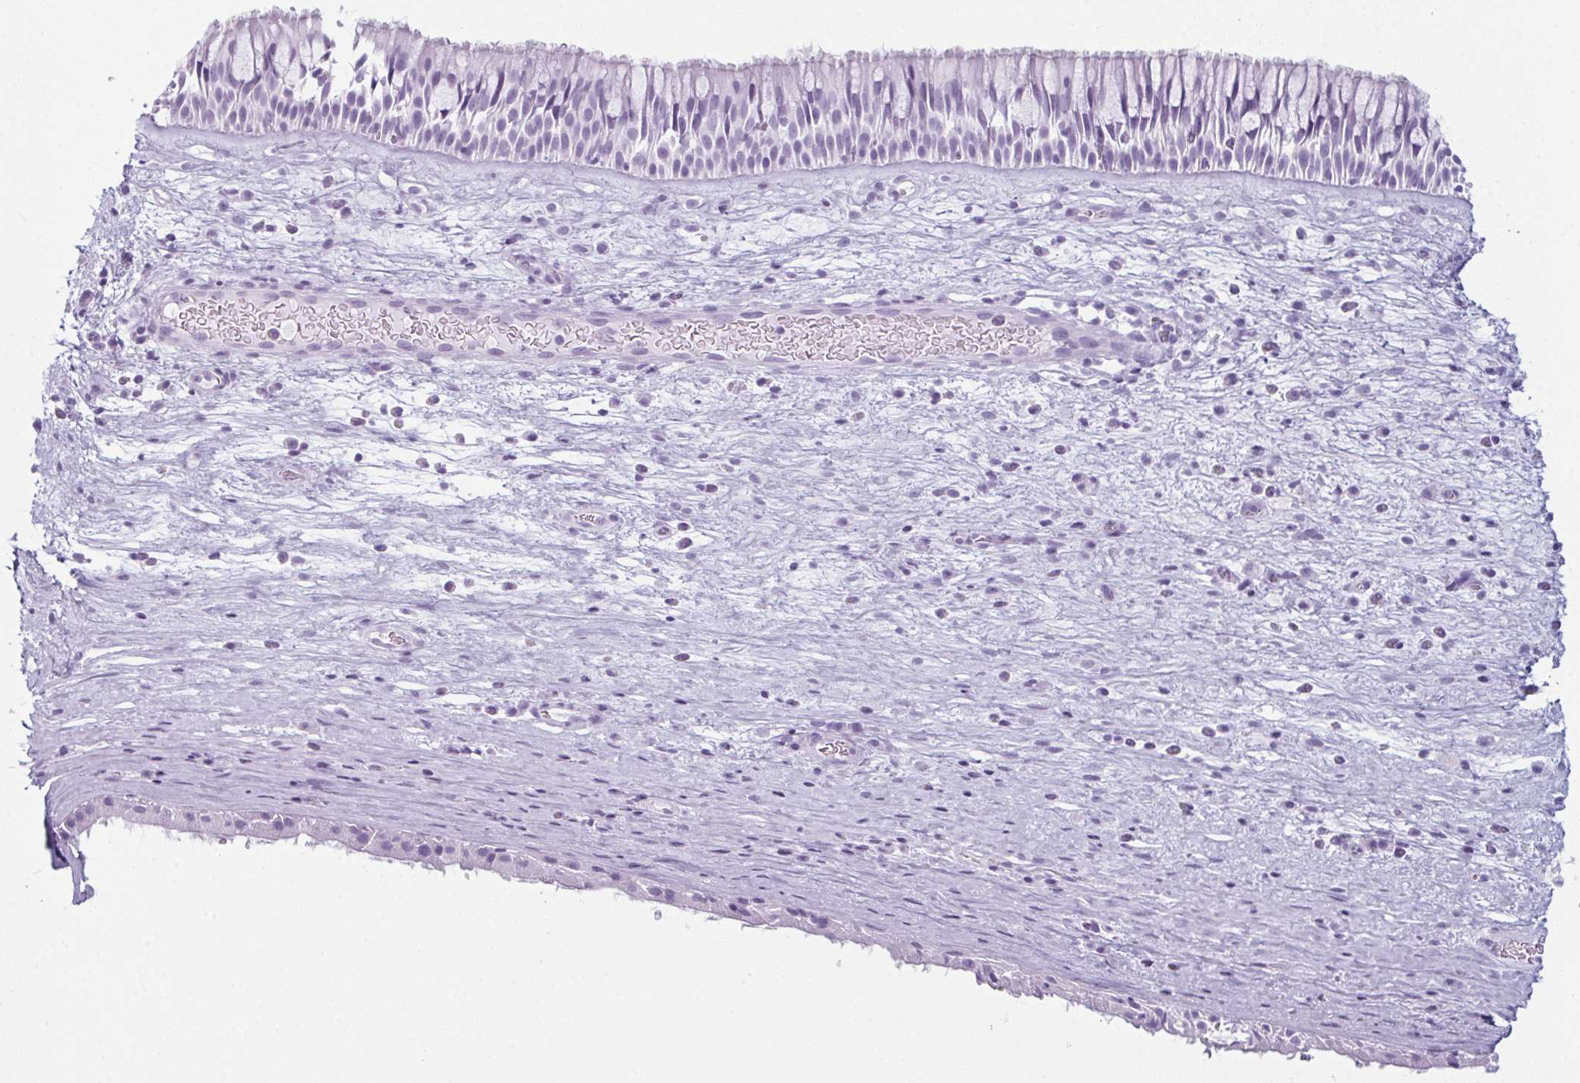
{"staining": {"intensity": "negative", "quantity": "none", "location": "none"}, "tissue": "nasopharynx", "cell_type": "Respiratory epithelial cells", "image_type": "normal", "snomed": [{"axis": "morphology", "description": "Normal tissue, NOS"}, {"axis": "topography", "description": "Nasopharynx"}], "caption": "Immunohistochemistry histopathology image of benign nasopharynx: nasopharynx stained with DAB demonstrates no significant protein staining in respiratory epithelial cells. (Stains: DAB immunohistochemistry (IHC) with hematoxylin counter stain, Microscopy: brightfield microscopy at high magnification).", "gene": "ENKUR", "patient": {"sex": "male", "age": 74}}